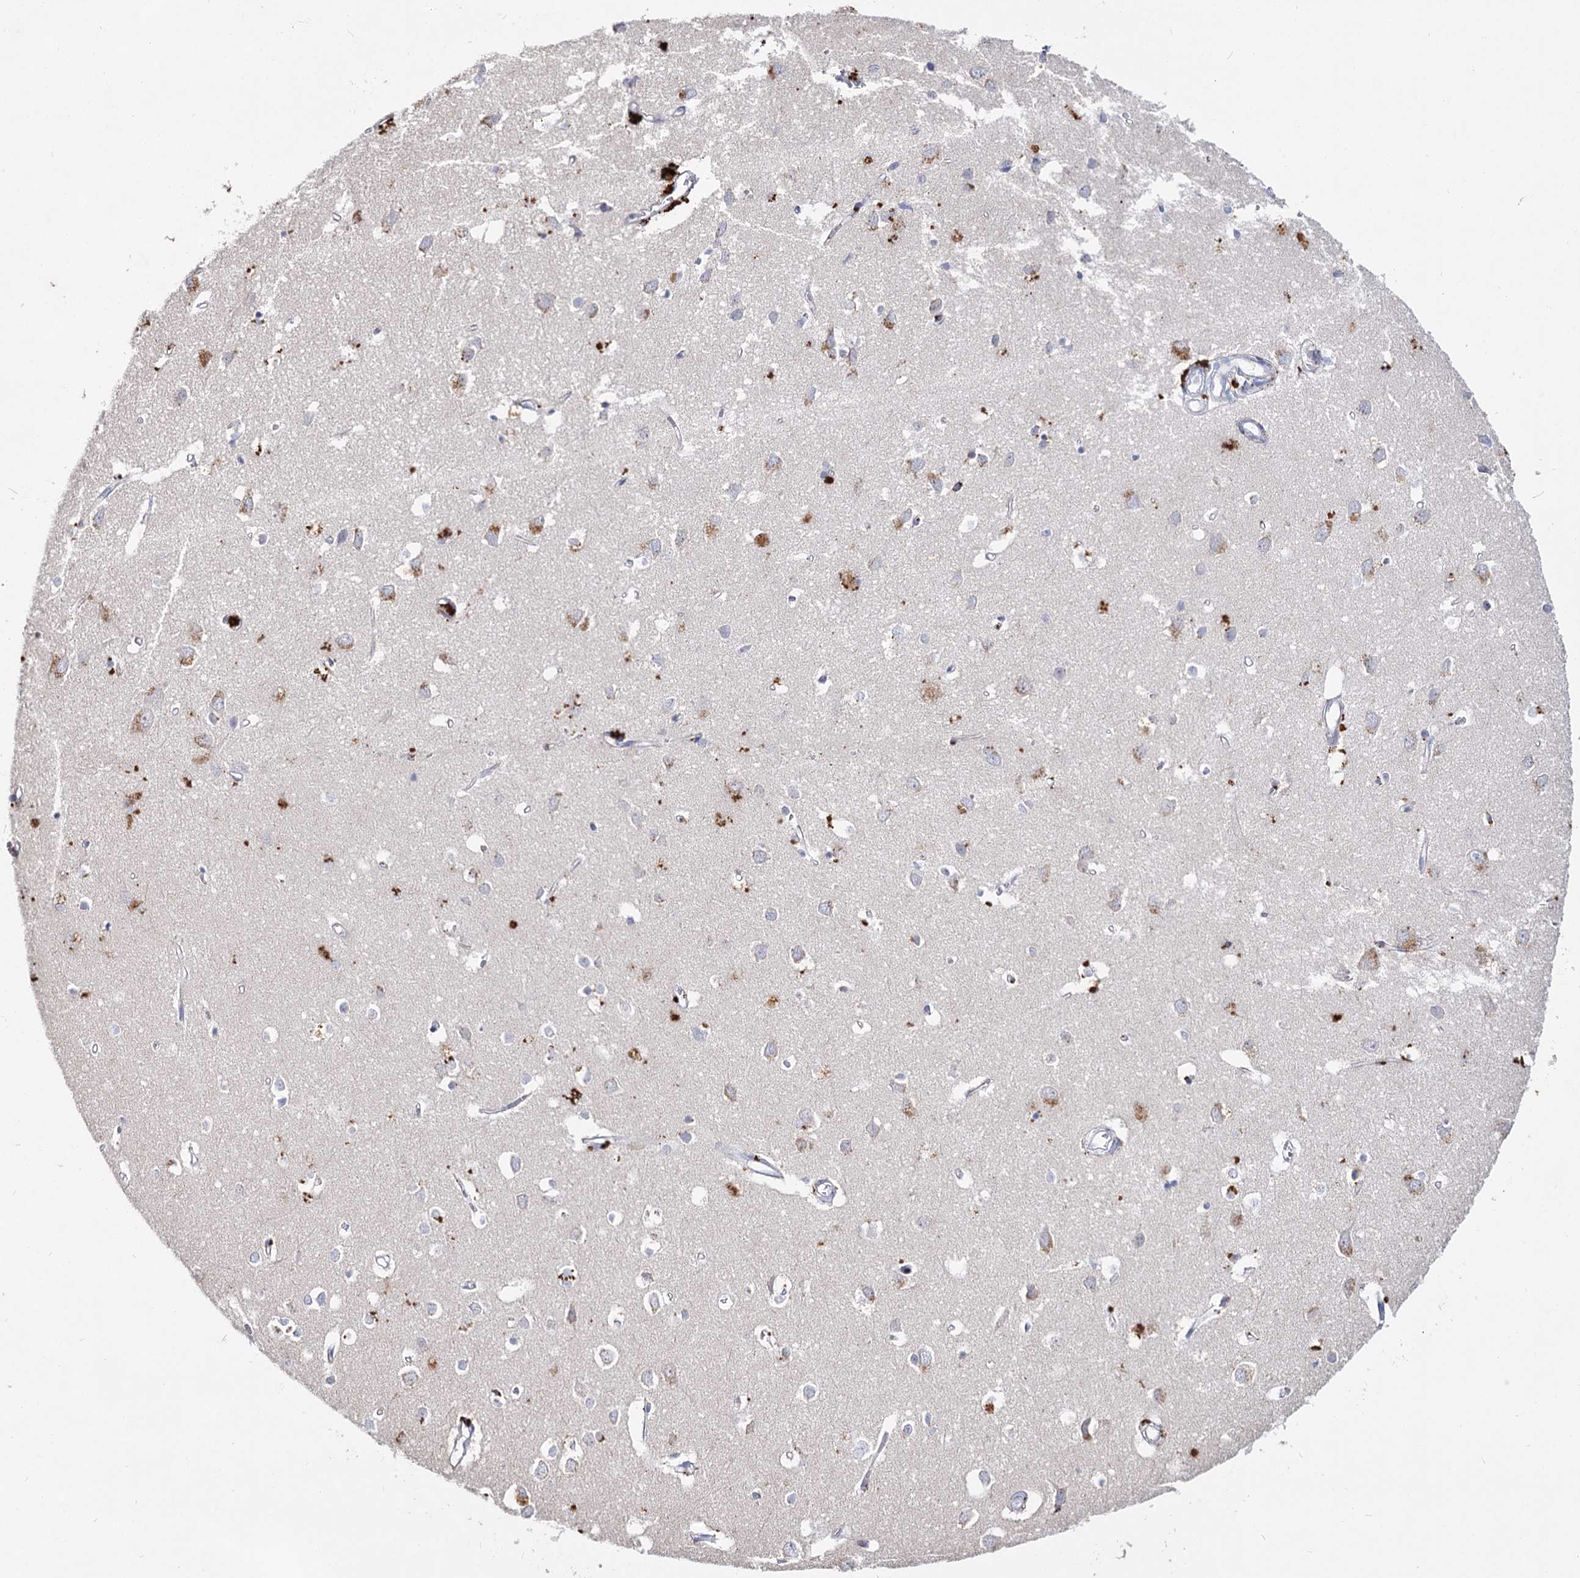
{"staining": {"intensity": "negative", "quantity": "none", "location": "none"}, "tissue": "cerebral cortex", "cell_type": "Endothelial cells", "image_type": "normal", "snomed": [{"axis": "morphology", "description": "Normal tissue, NOS"}, {"axis": "topography", "description": "Cerebral cortex"}], "caption": "The immunohistochemistry photomicrograph has no significant expression in endothelial cells of cerebral cortex.", "gene": "CCDC73", "patient": {"sex": "female", "age": 64}}